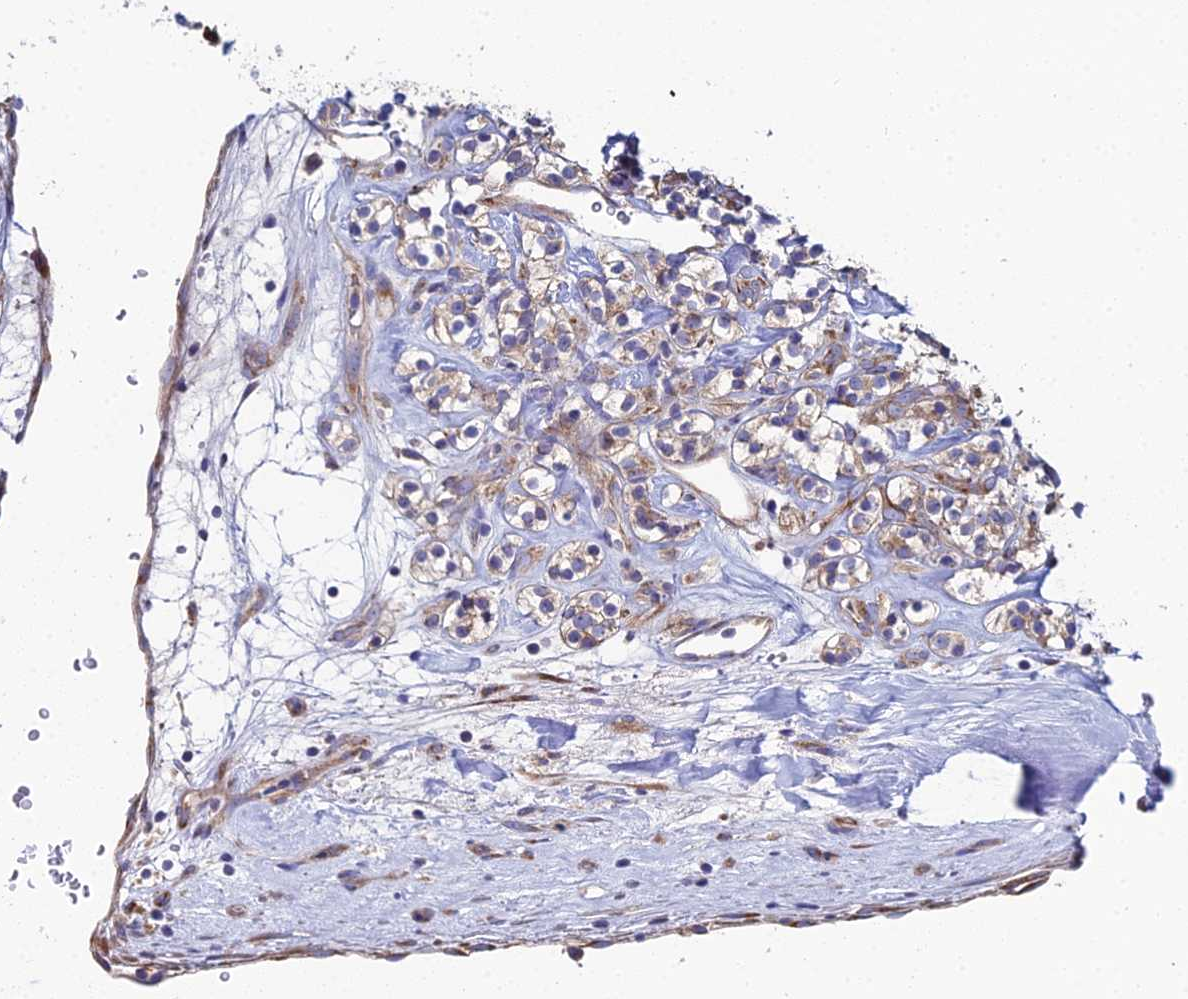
{"staining": {"intensity": "weak", "quantity": ">75%", "location": "cytoplasmic/membranous"}, "tissue": "renal cancer", "cell_type": "Tumor cells", "image_type": "cancer", "snomed": [{"axis": "morphology", "description": "Adenocarcinoma, NOS"}, {"axis": "topography", "description": "Kidney"}], "caption": "Renal cancer (adenocarcinoma) stained for a protein (brown) exhibits weak cytoplasmic/membranous positive expression in about >75% of tumor cells.", "gene": "CLCN3", "patient": {"sex": "male", "age": 77}}